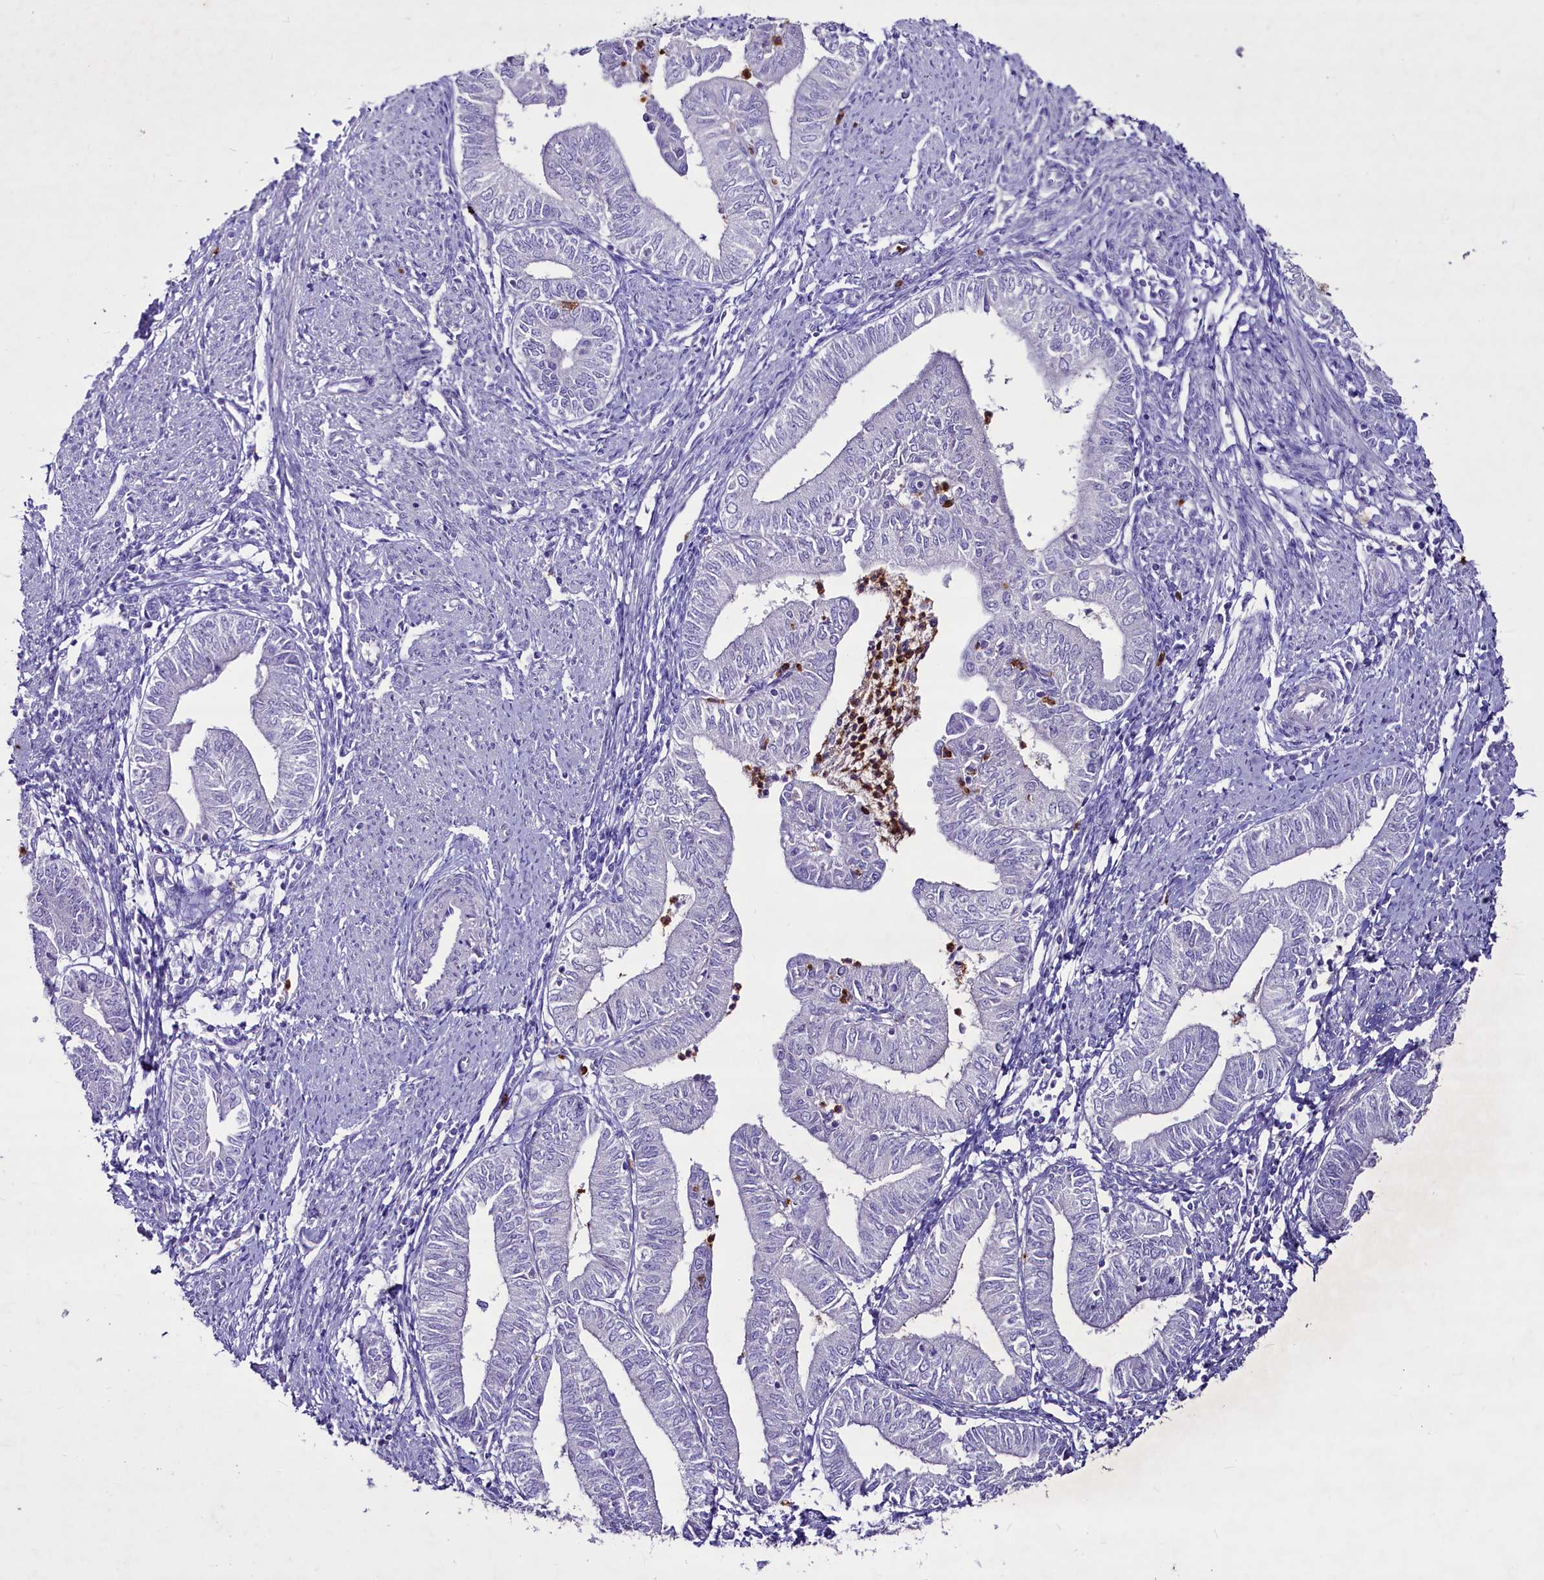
{"staining": {"intensity": "negative", "quantity": "none", "location": "none"}, "tissue": "endometrial cancer", "cell_type": "Tumor cells", "image_type": "cancer", "snomed": [{"axis": "morphology", "description": "Adenocarcinoma, NOS"}, {"axis": "topography", "description": "Endometrium"}], "caption": "High power microscopy micrograph of an immunohistochemistry (IHC) micrograph of endometrial cancer (adenocarcinoma), revealing no significant staining in tumor cells.", "gene": "FAM209B", "patient": {"sex": "female", "age": 66}}